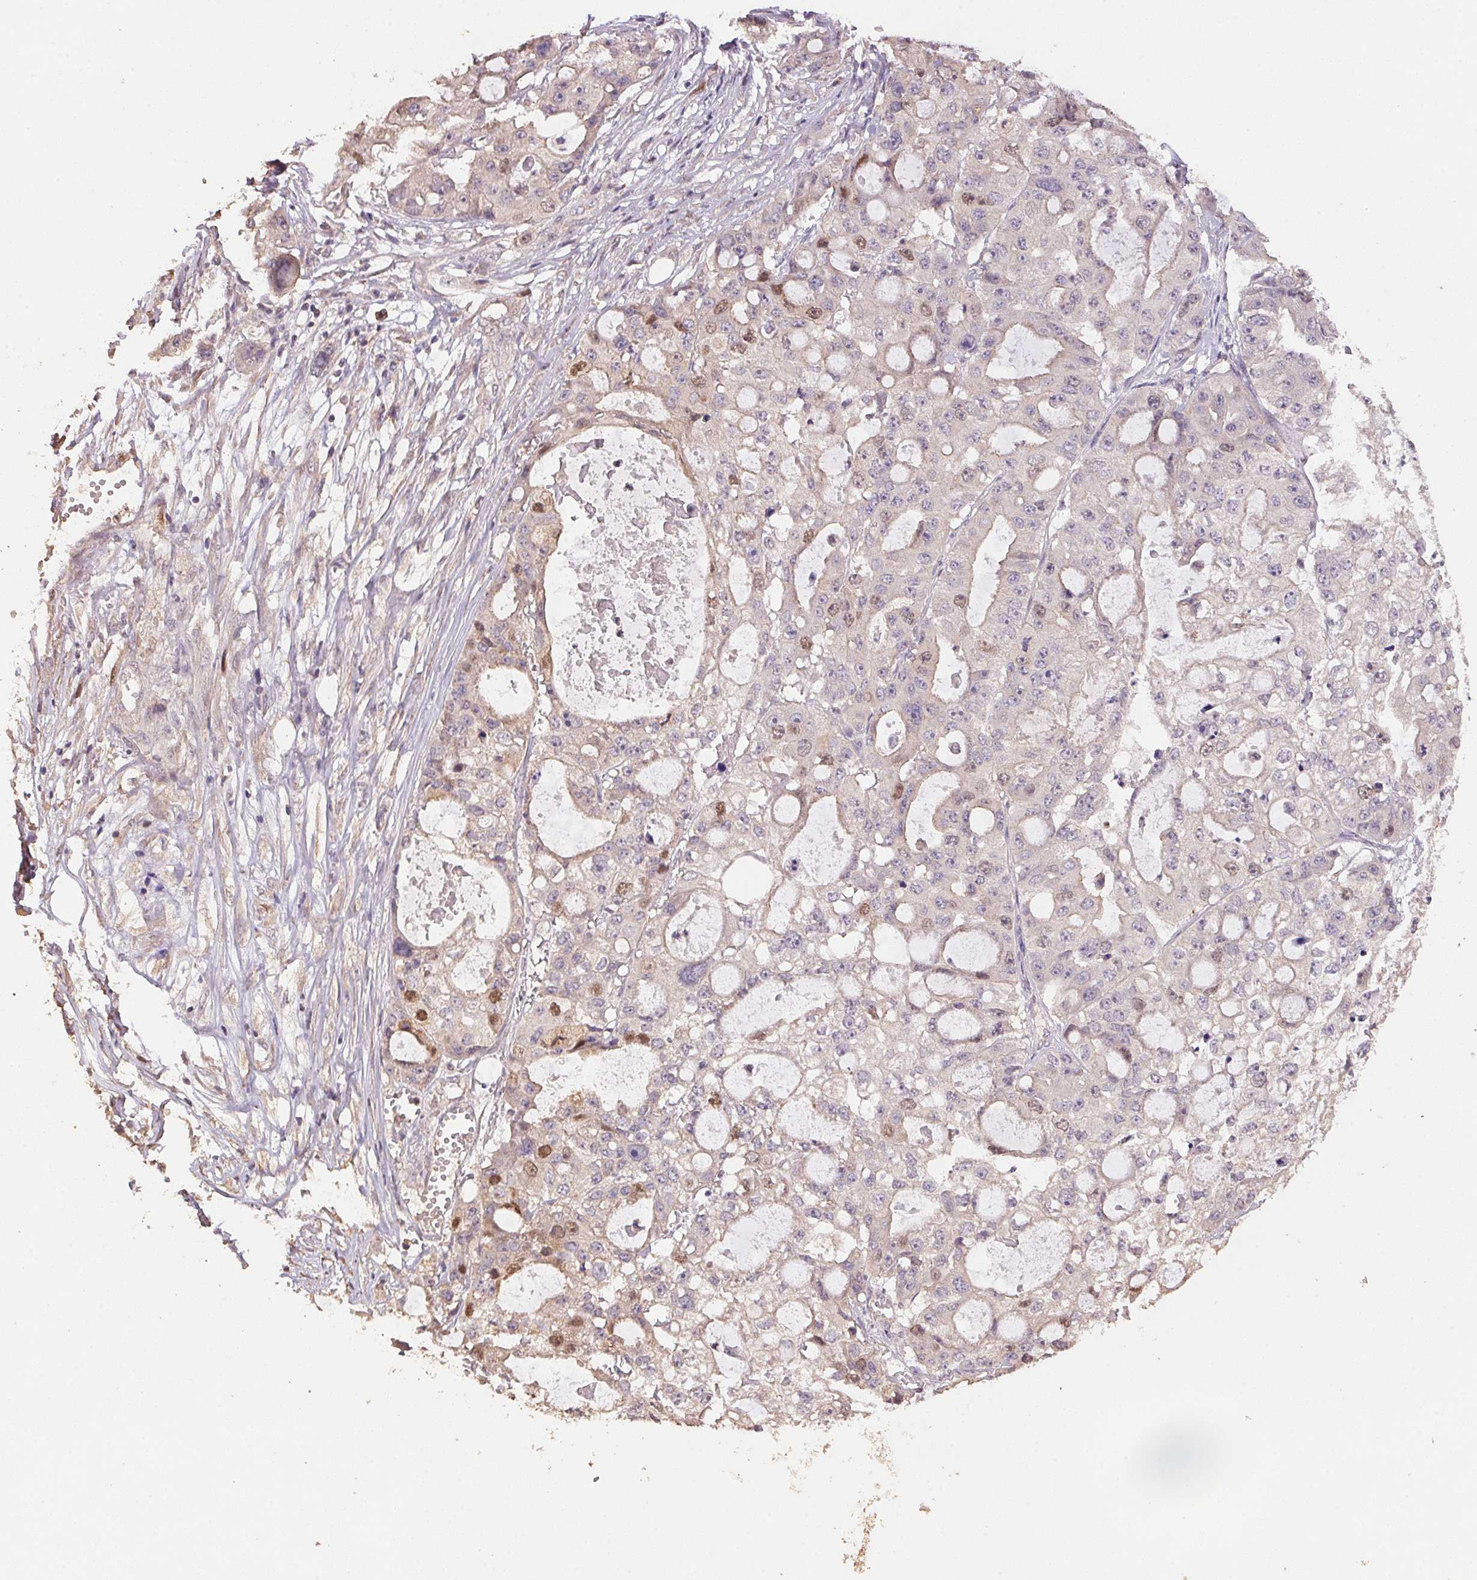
{"staining": {"intensity": "moderate", "quantity": "<25%", "location": "nuclear"}, "tissue": "ovarian cancer", "cell_type": "Tumor cells", "image_type": "cancer", "snomed": [{"axis": "morphology", "description": "Cystadenocarcinoma, serous, NOS"}, {"axis": "topography", "description": "Ovary"}], "caption": "Human ovarian serous cystadenocarcinoma stained for a protein (brown) shows moderate nuclear positive expression in approximately <25% of tumor cells.", "gene": "CENPF", "patient": {"sex": "female", "age": 56}}